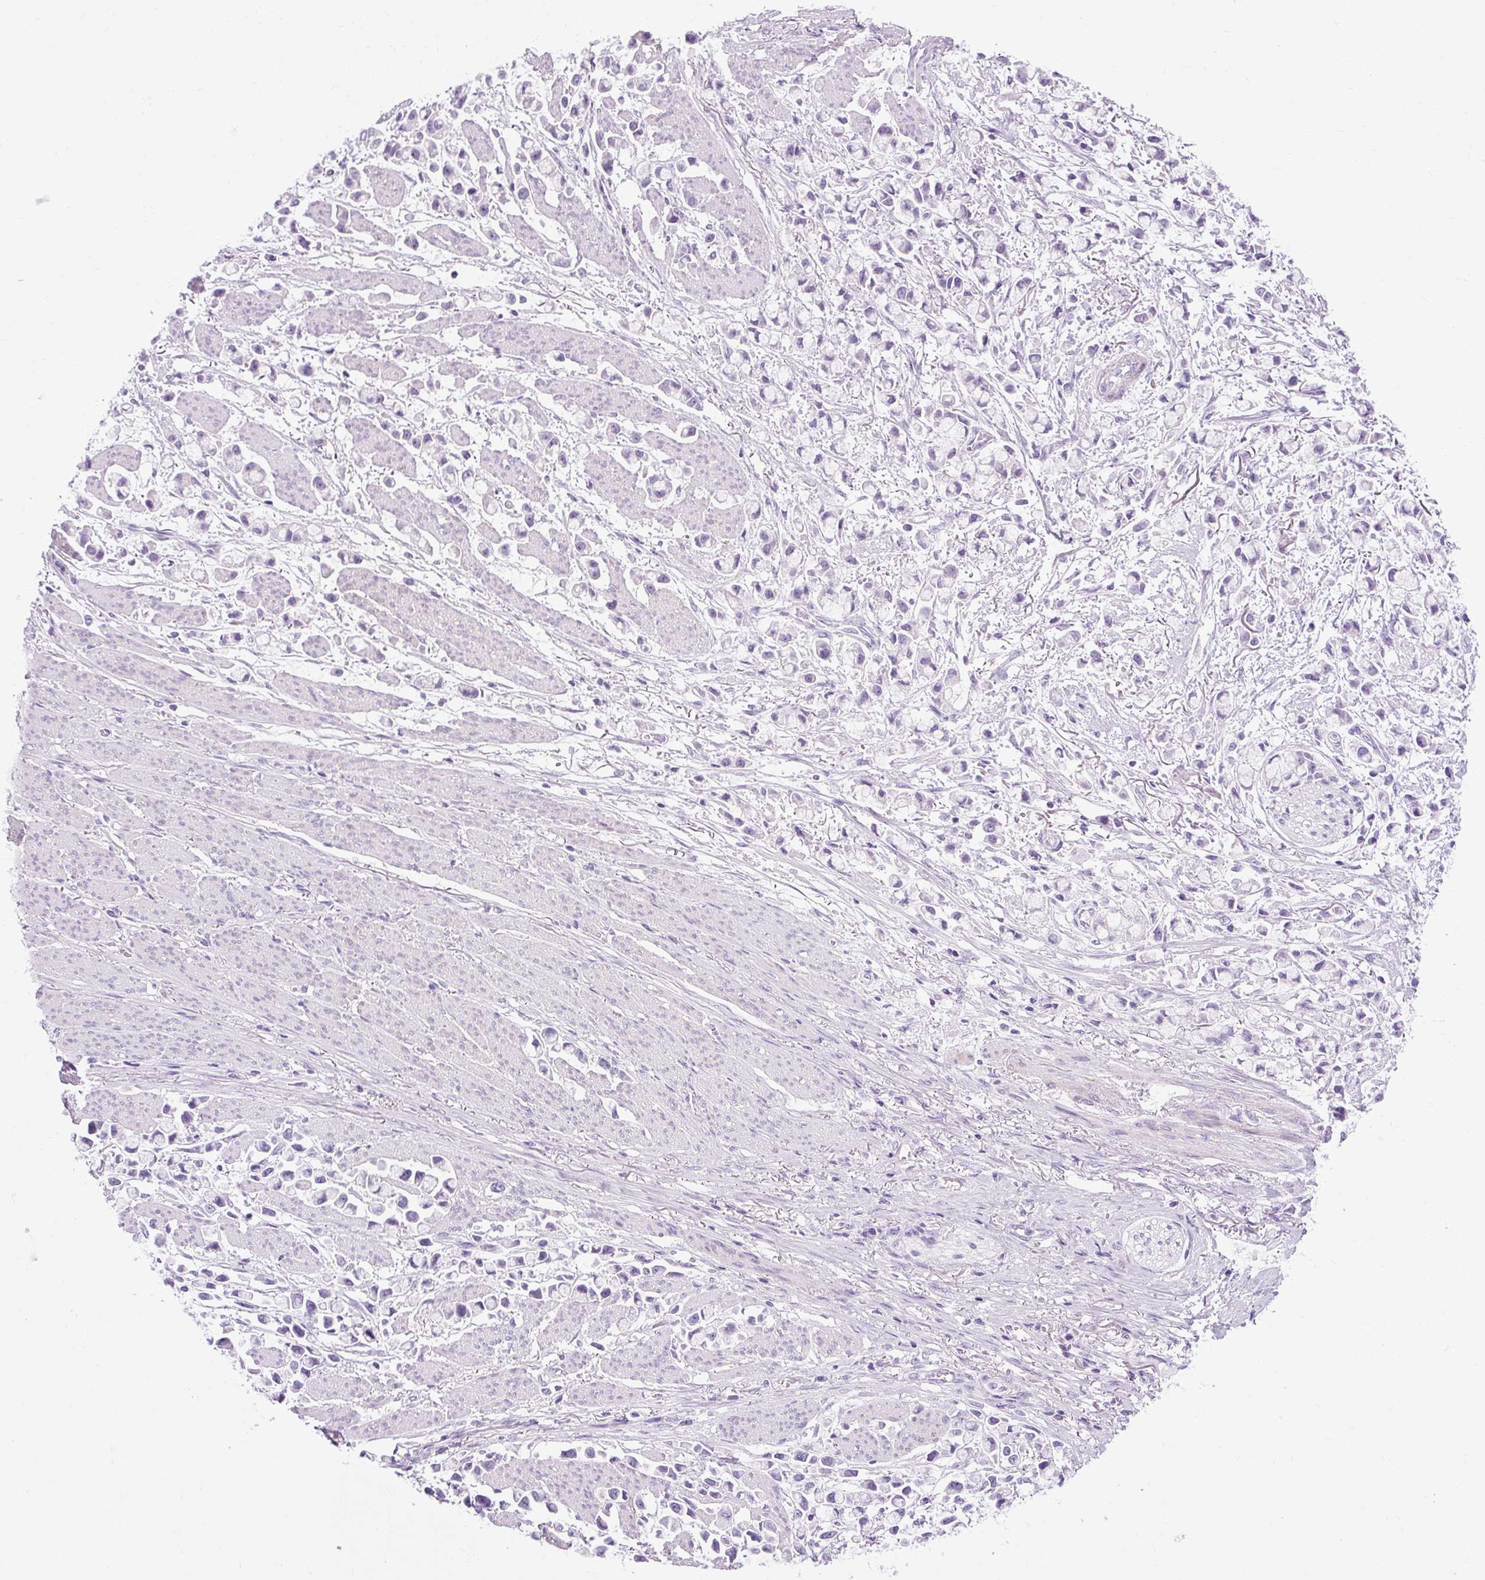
{"staining": {"intensity": "negative", "quantity": "none", "location": "none"}, "tissue": "stomach cancer", "cell_type": "Tumor cells", "image_type": "cancer", "snomed": [{"axis": "morphology", "description": "Adenocarcinoma, NOS"}, {"axis": "topography", "description": "Stomach"}], "caption": "Human stomach cancer stained for a protein using immunohistochemistry displays no positivity in tumor cells.", "gene": "B3GNT4", "patient": {"sex": "female", "age": 81}}